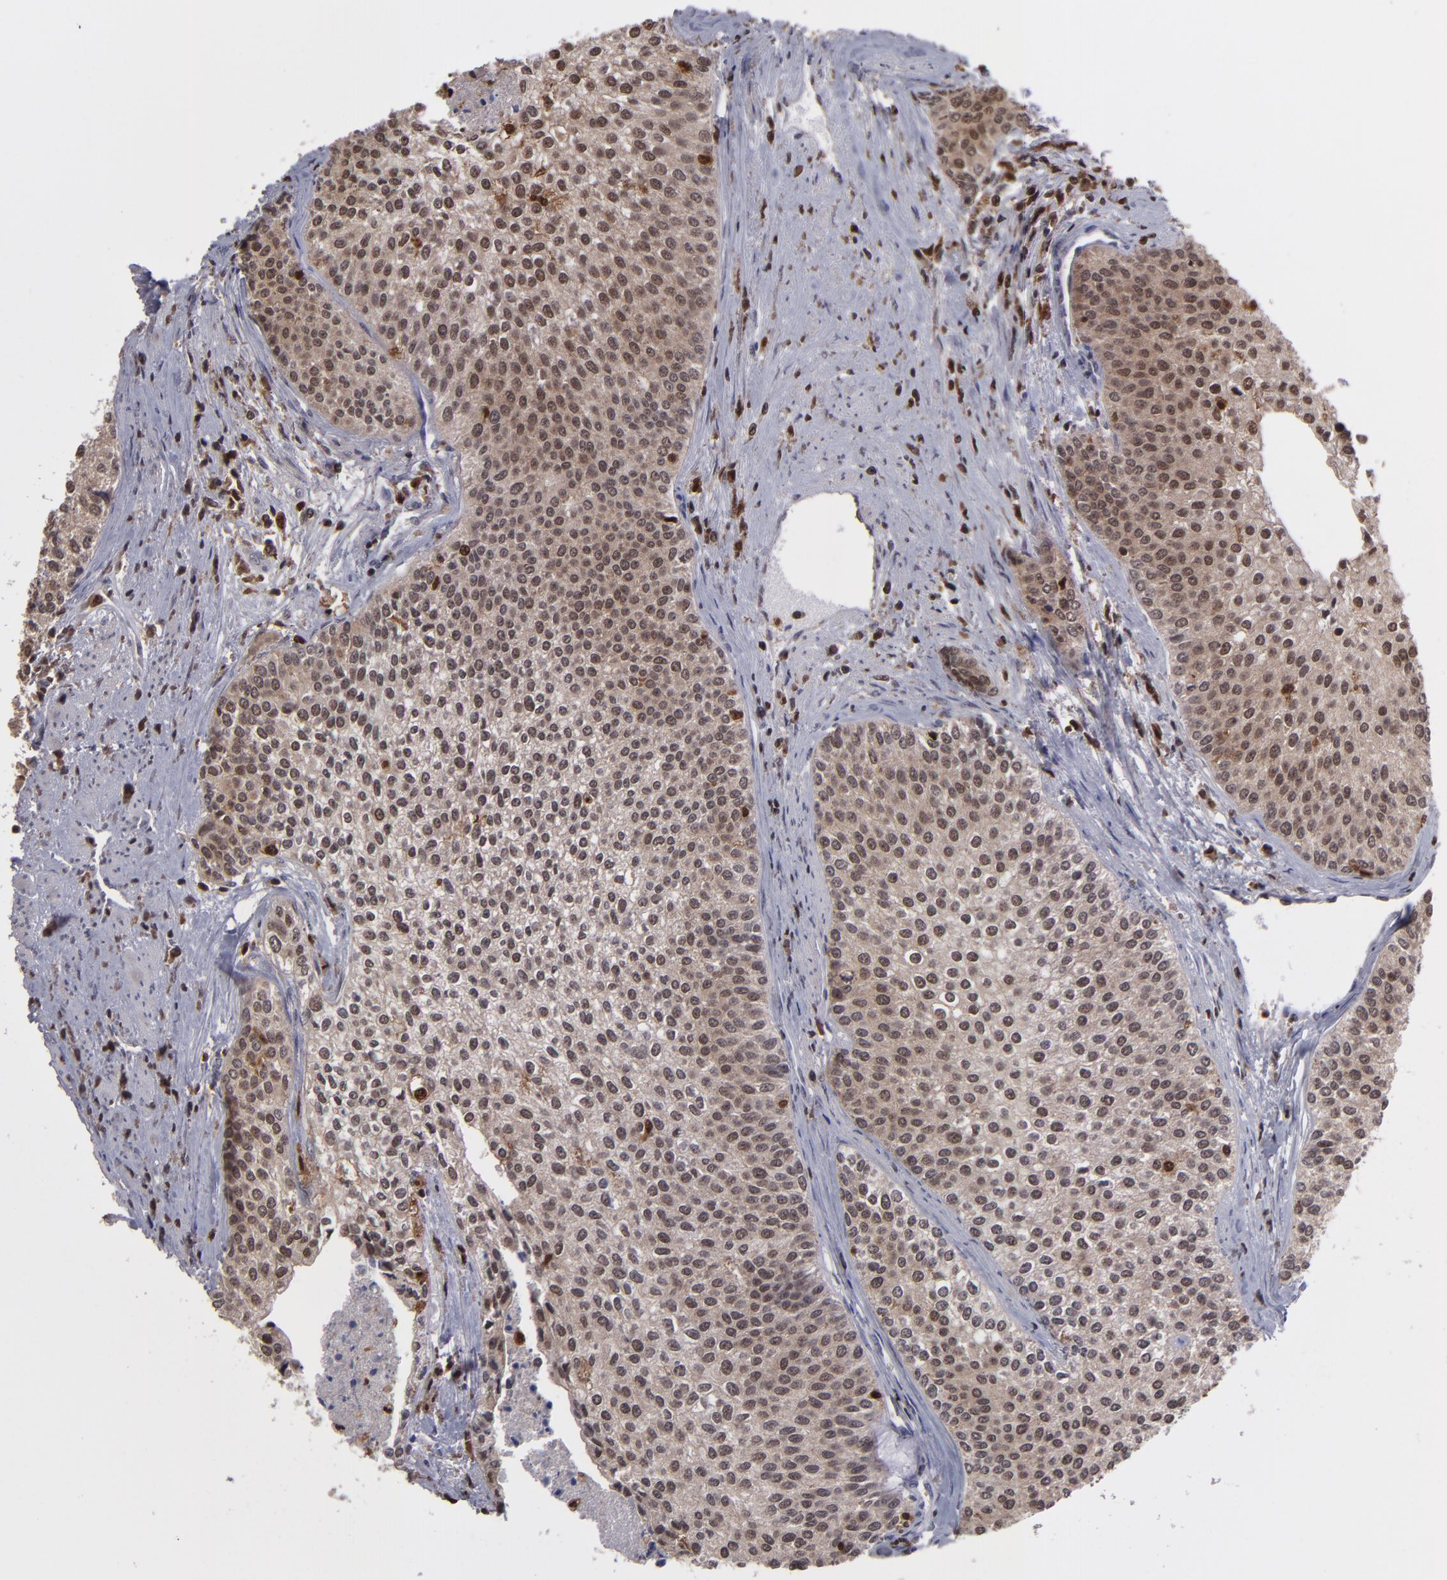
{"staining": {"intensity": "moderate", "quantity": ">75%", "location": "cytoplasmic/membranous,nuclear"}, "tissue": "urothelial cancer", "cell_type": "Tumor cells", "image_type": "cancer", "snomed": [{"axis": "morphology", "description": "Urothelial carcinoma, Low grade"}, {"axis": "topography", "description": "Urinary bladder"}], "caption": "About >75% of tumor cells in human urothelial cancer display moderate cytoplasmic/membranous and nuclear protein staining as visualized by brown immunohistochemical staining.", "gene": "GRB2", "patient": {"sex": "female", "age": 73}}